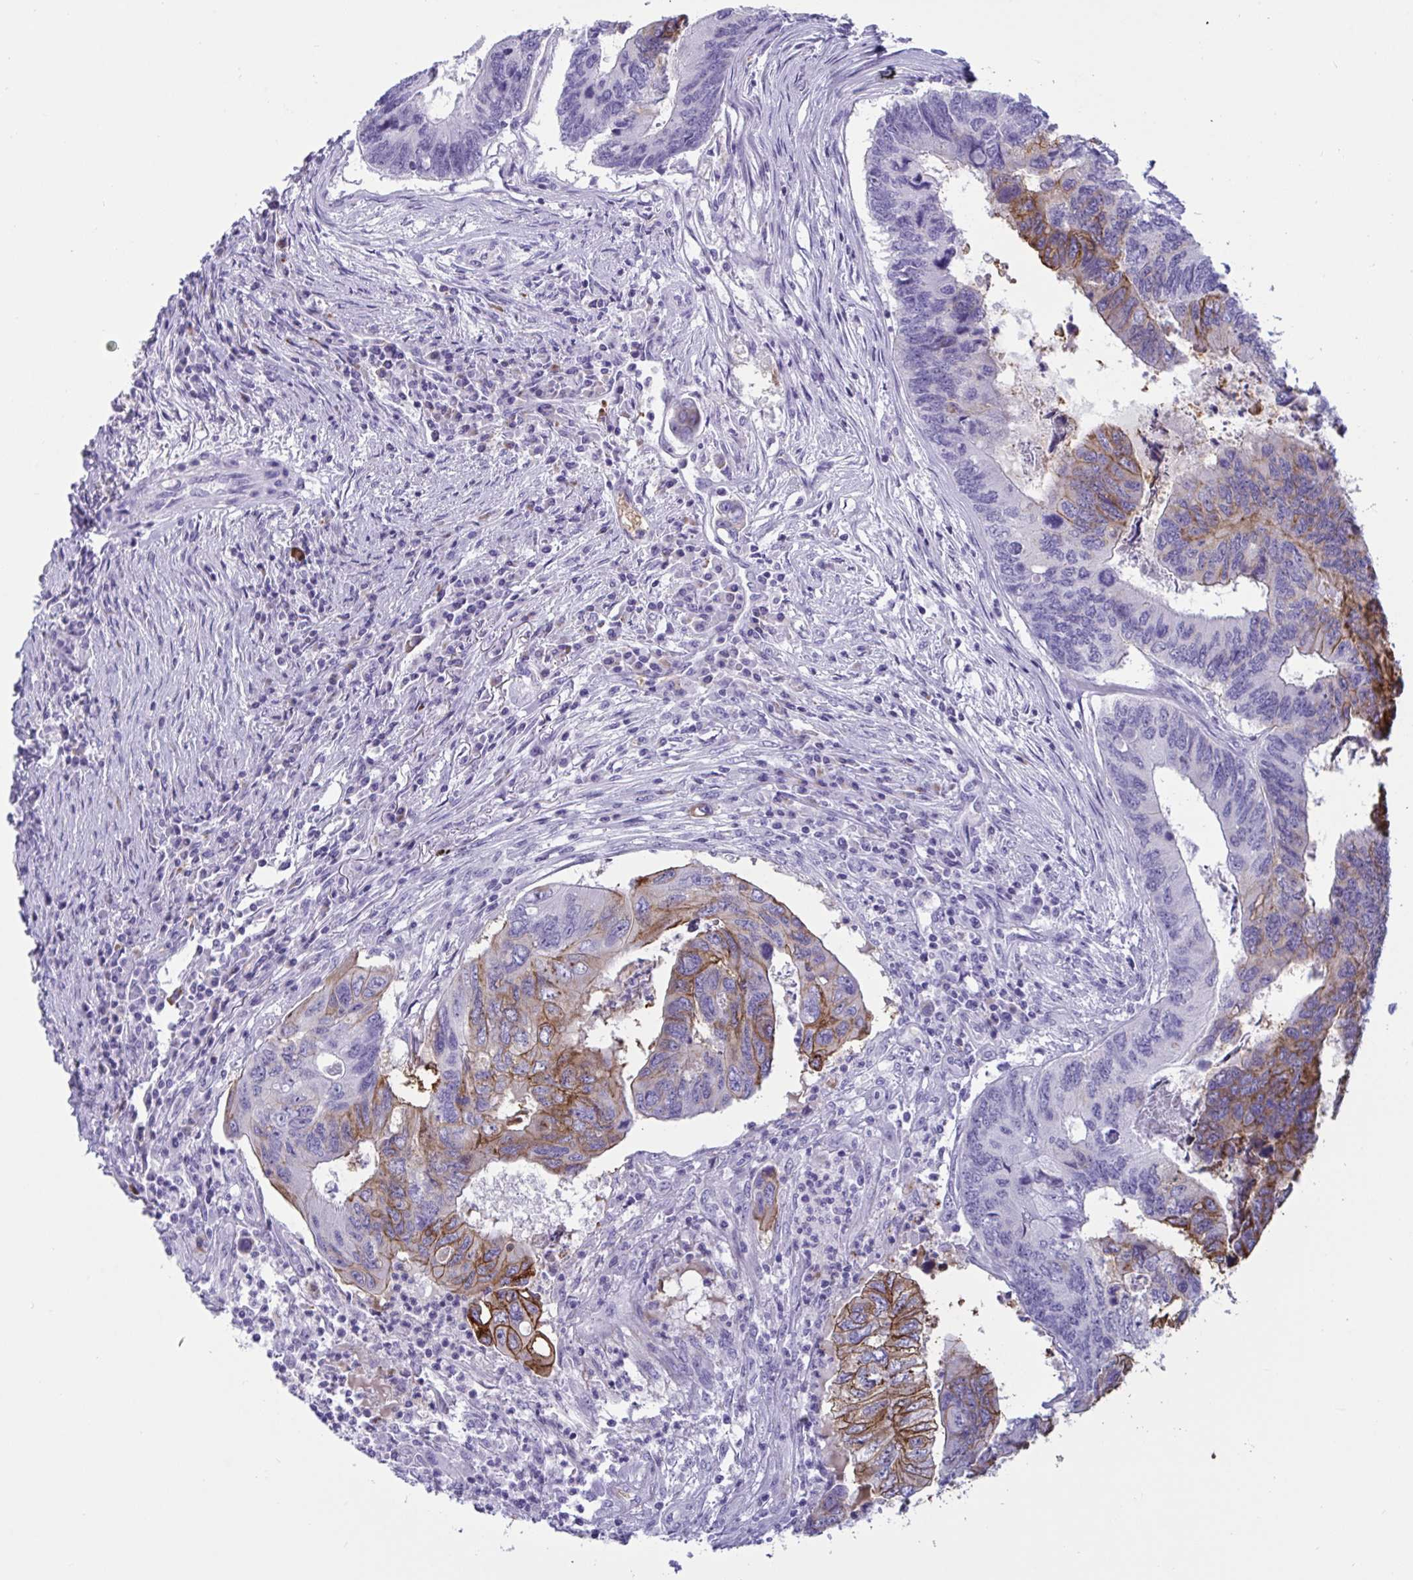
{"staining": {"intensity": "moderate", "quantity": "<25%", "location": "cytoplasmic/membranous"}, "tissue": "colorectal cancer", "cell_type": "Tumor cells", "image_type": "cancer", "snomed": [{"axis": "morphology", "description": "Adenocarcinoma, NOS"}, {"axis": "topography", "description": "Colon"}], "caption": "Adenocarcinoma (colorectal) stained with IHC shows moderate cytoplasmic/membranous staining in about <25% of tumor cells. The protein is stained brown, and the nuclei are stained in blue (DAB (3,3'-diaminobenzidine) IHC with brightfield microscopy, high magnification).", "gene": "SLC2A1", "patient": {"sex": "female", "age": 67}}